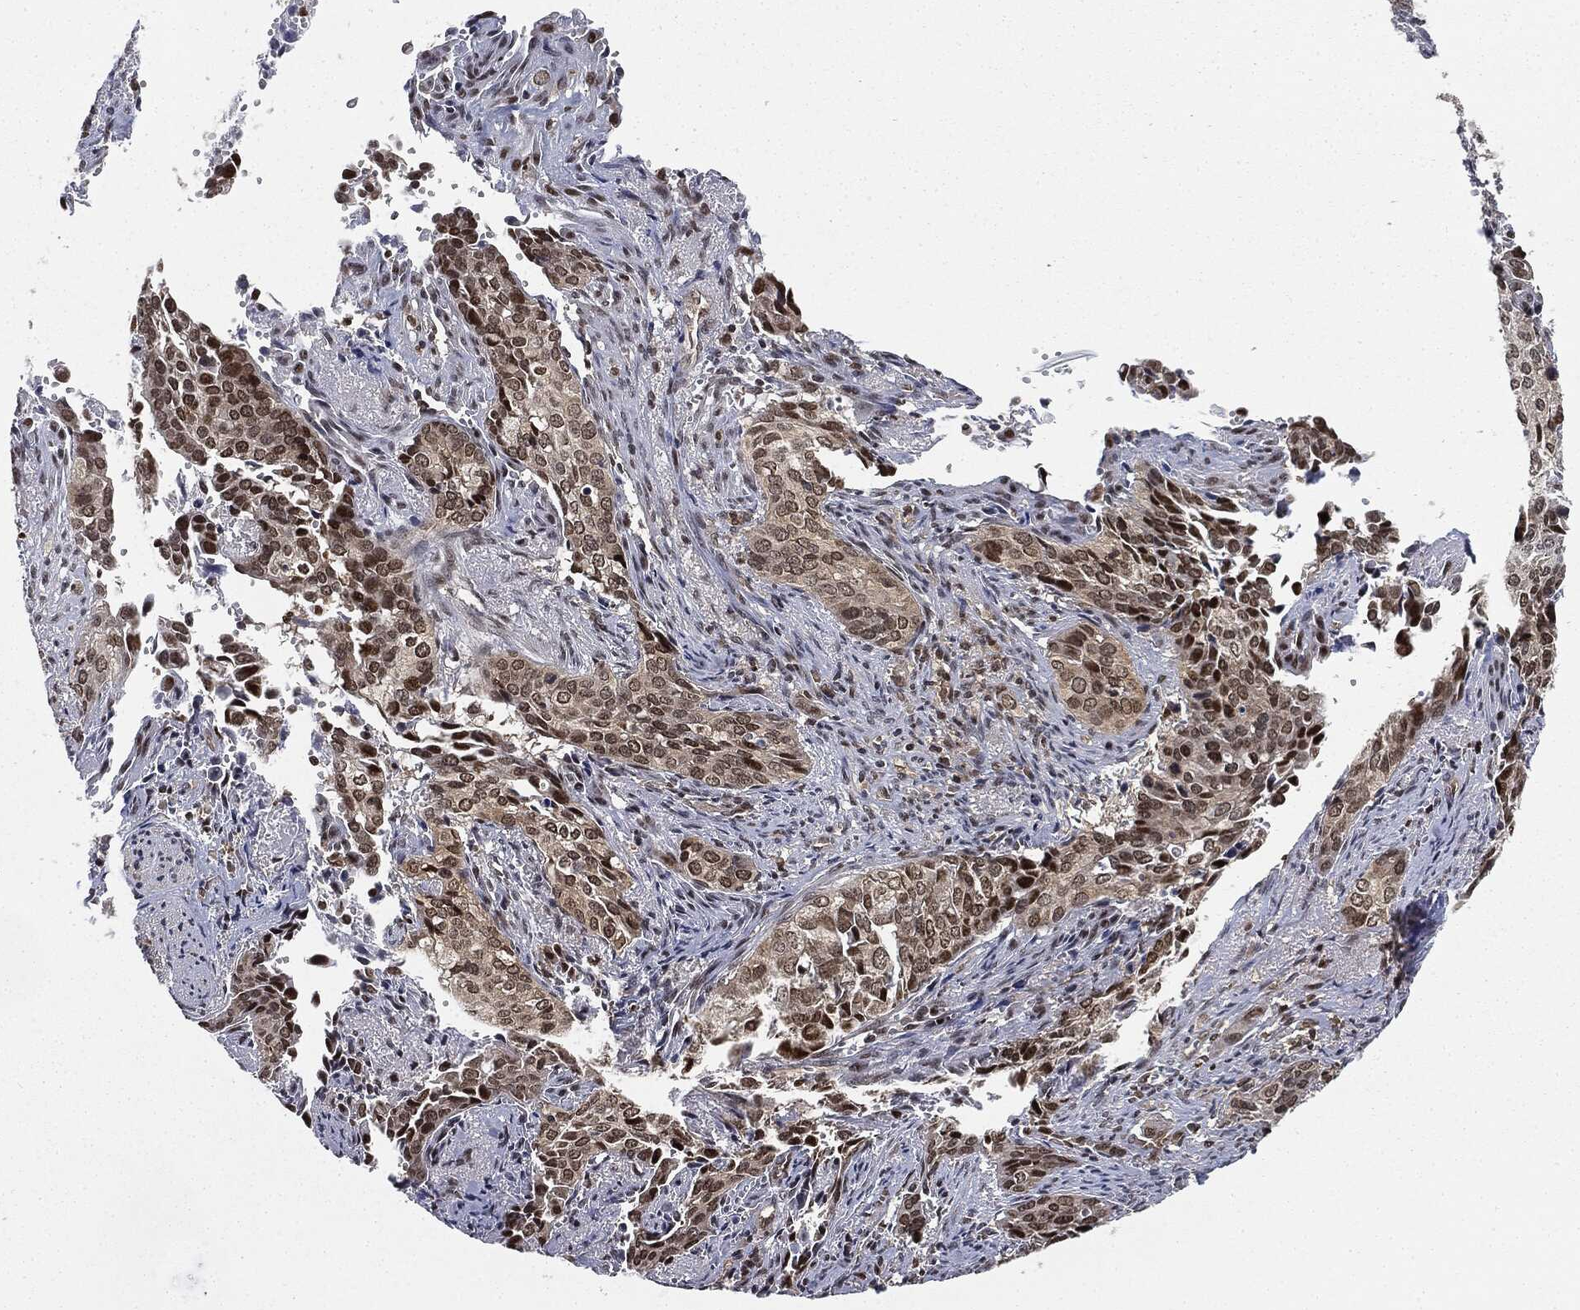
{"staining": {"intensity": "moderate", "quantity": "25%-75%", "location": "nuclear"}, "tissue": "cervical cancer", "cell_type": "Tumor cells", "image_type": "cancer", "snomed": [{"axis": "morphology", "description": "Squamous cell carcinoma, NOS"}, {"axis": "topography", "description": "Cervix"}], "caption": "Immunohistochemistry (DAB (3,3'-diaminobenzidine)) staining of squamous cell carcinoma (cervical) reveals moderate nuclear protein staining in approximately 25%-75% of tumor cells. (DAB (3,3'-diaminobenzidine) IHC with brightfield microscopy, high magnification).", "gene": "TBC1D22A", "patient": {"sex": "female", "age": 29}}